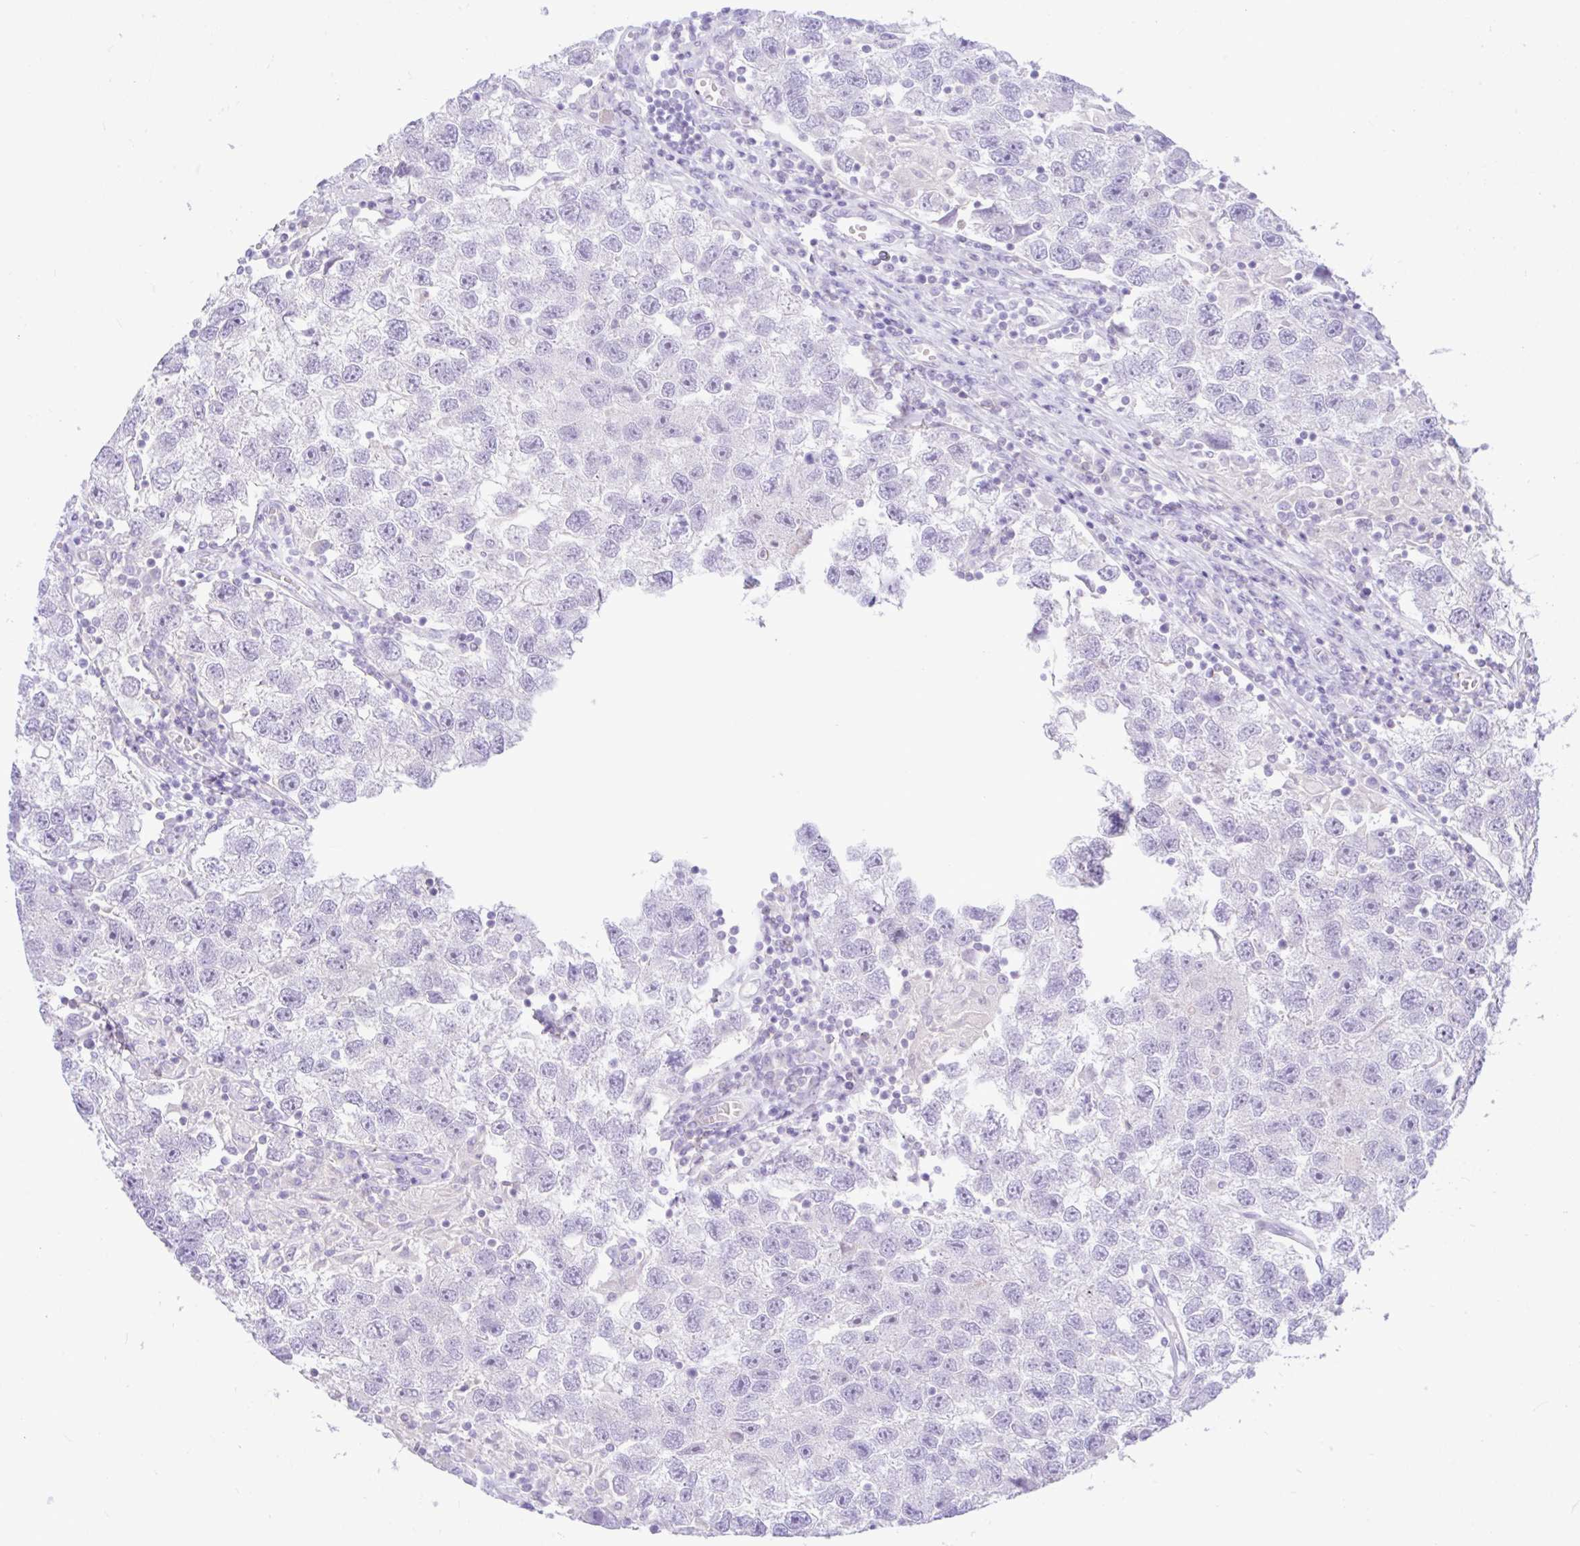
{"staining": {"intensity": "negative", "quantity": "none", "location": "none"}, "tissue": "testis cancer", "cell_type": "Tumor cells", "image_type": "cancer", "snomed": [{"axis": "morphology", "description": "Seminoma, NOS"}, {"axis": "topography", "description": "Testis"}], "caption": "Immunohistochemistry (IHC) of human seminoma (testis) shows no positivity in tumor cells.", "gene": "ZNF101", "patient": {"sex": "male", "age": 26}}